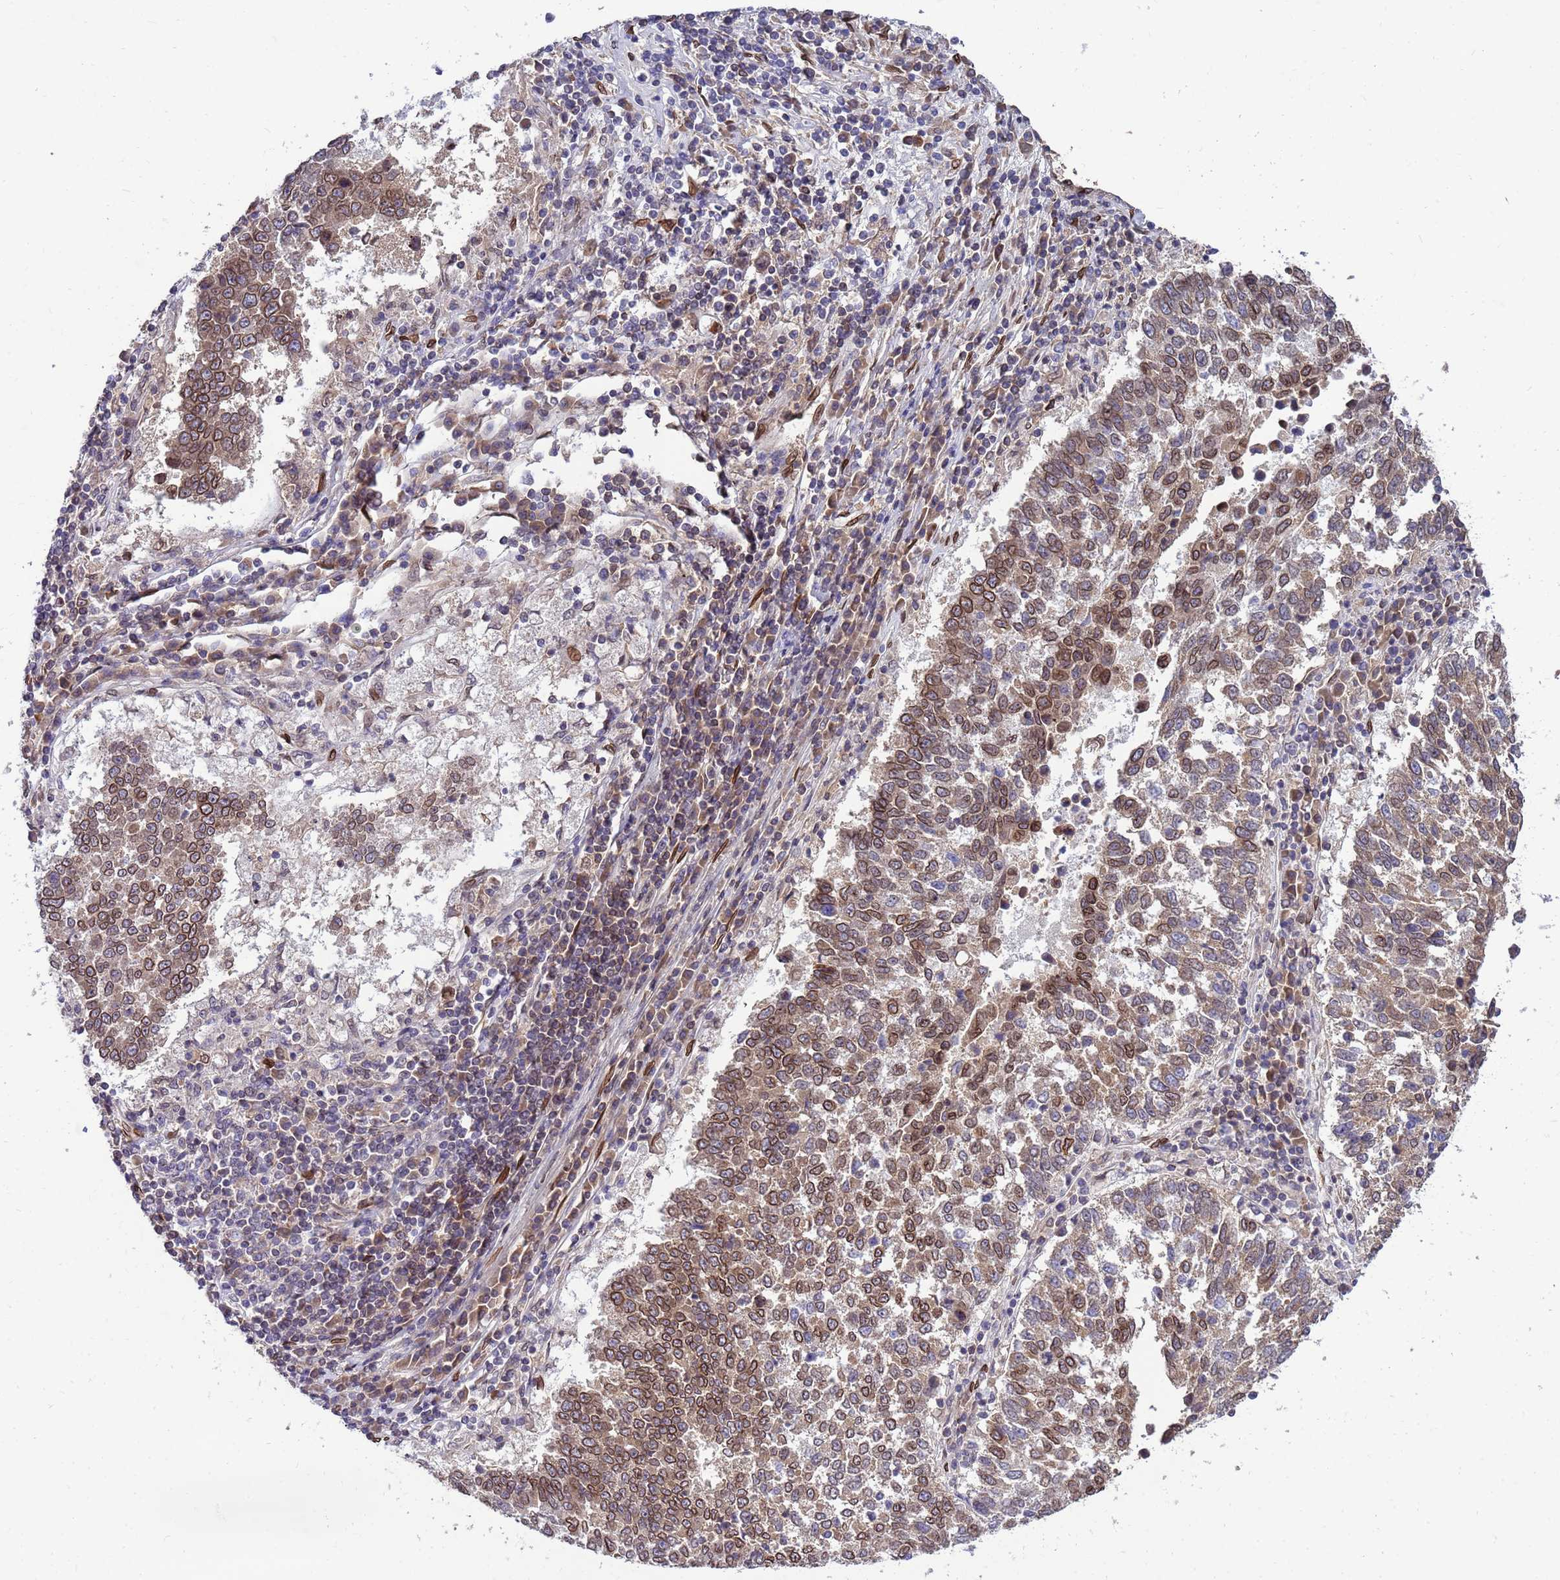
{"staining": {"intensity": "moderate", "quantity": ">75%", "location": "cytoplasmic/membranous,nuclear"}, "tissue": "lung cancer", "cell_type": "Tumor cells", "image_type": "cancer", "snomed": [{"axis": "morphology", "description": "Squamous cell carcinoma, NOS"}, {"axis": "topography", "description": "Lung"}], "caption": "Immunohistochemical staining of lung cancer (squamous cell carcinoma) demonstrates medium levels of moderate cytoplasmic/membranous and nuclear expression in approximately >75% of tumor cells.", "gene": "GPR135", "patient": {"sex": "male", "age": 73}}